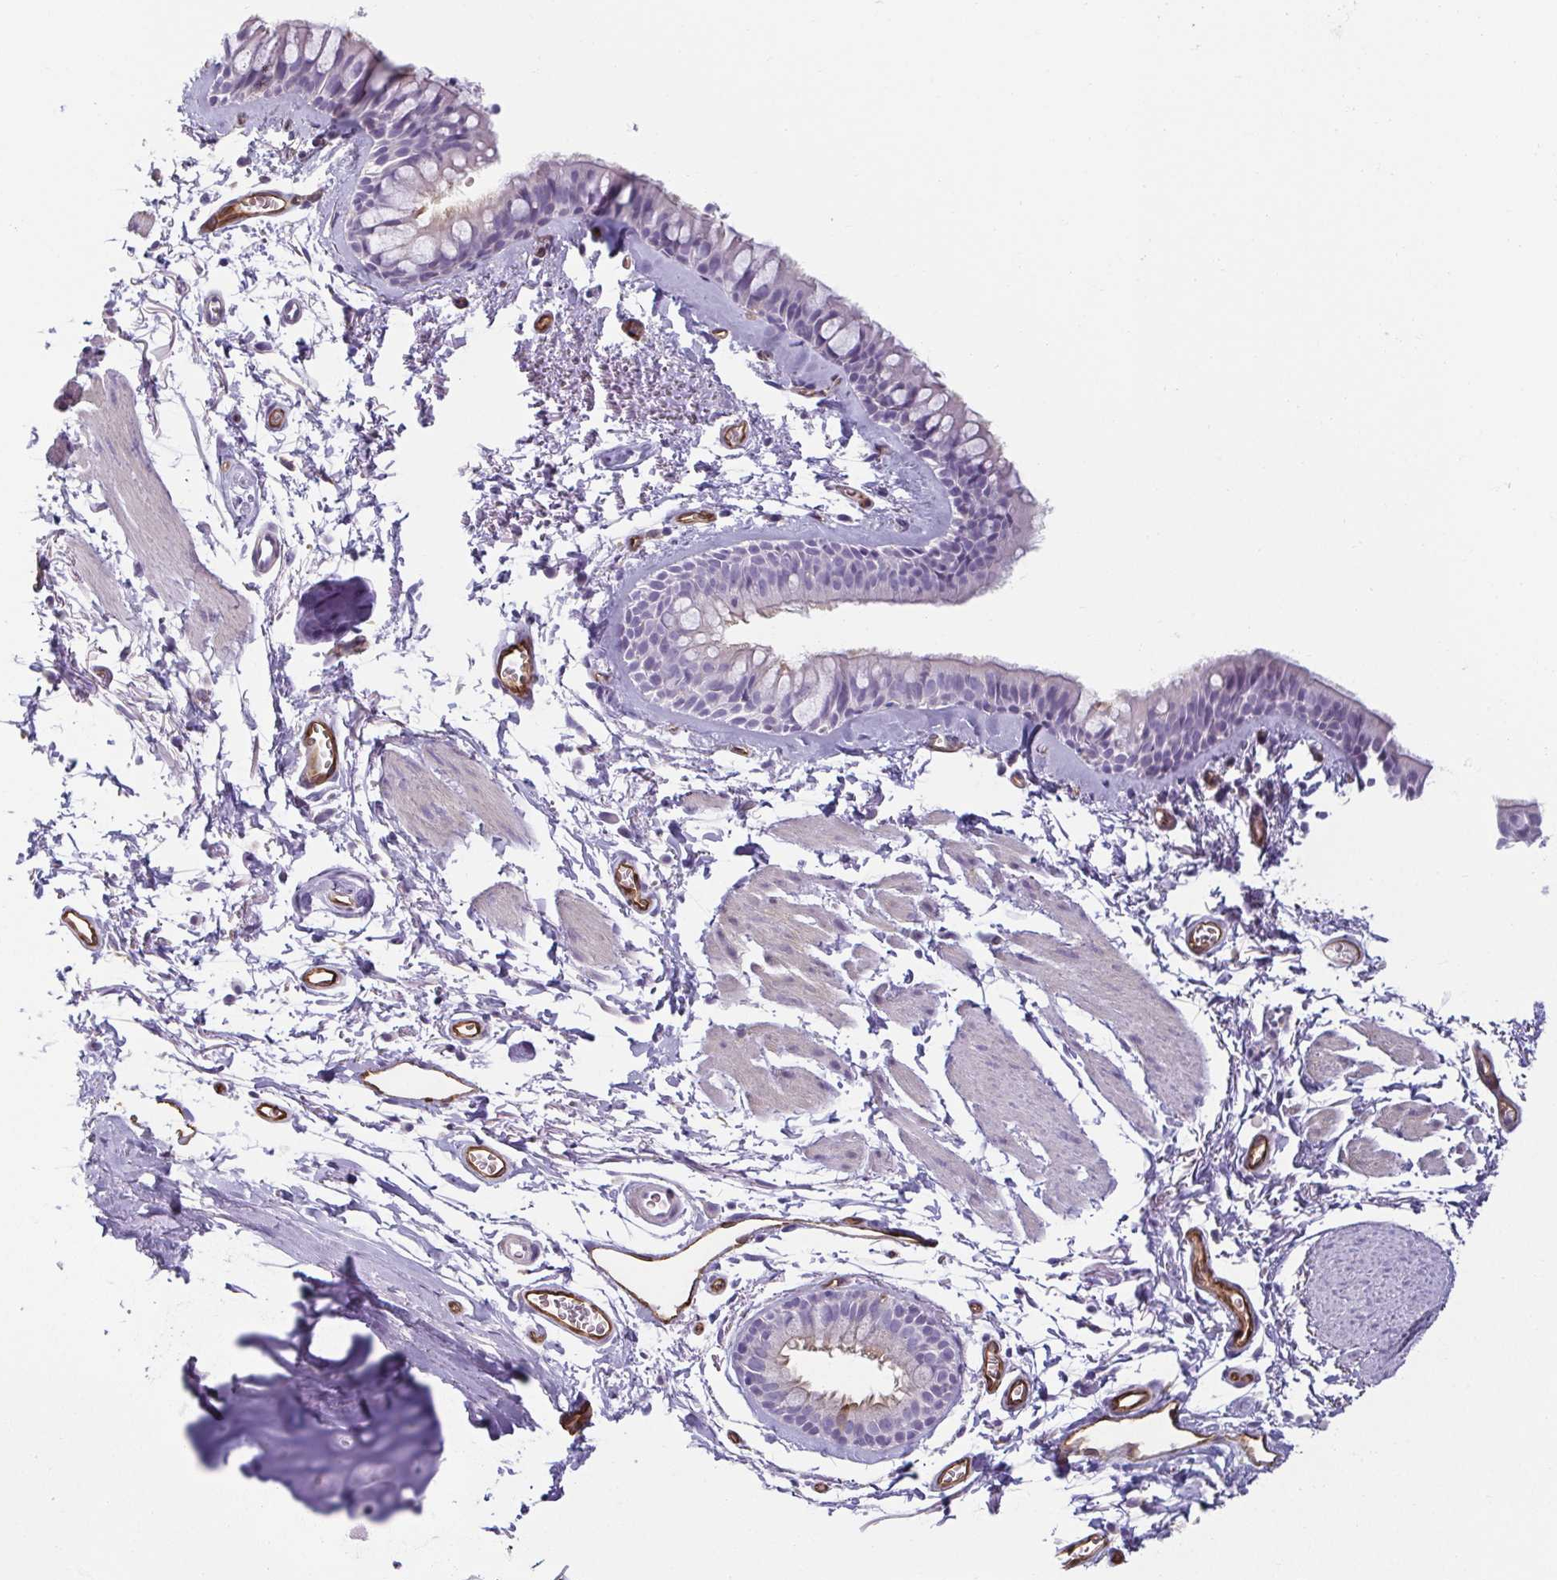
{"staining": {"intensity": "negative", "quantity": "none", "location": "none"}, "tissue": "bronchus", "cell_type": "Respiratory epithelial cells", "image_type": "normal", "snomed": [{"axis": "morphology", "description": "Normal tissue, NOS"}, {"axis": "topography", "description": "Cartilage tissue"}, {"axis": "topography", "description": "Bronchus"}], "caption": "DAB (3,3'-diaminobenzidine) immunohistochemical staining of benign bronchus displays no significant expression in respiratory epithelial cells. (Stains: DAB (3,3'-diaminobenzidine) immunohistochemistry with hematoxylin counter stain, Microscopy: brightfield microscopy at high magnification).", "gene": "PDE2A", "patient": {"sex": "female", "age": 79}}